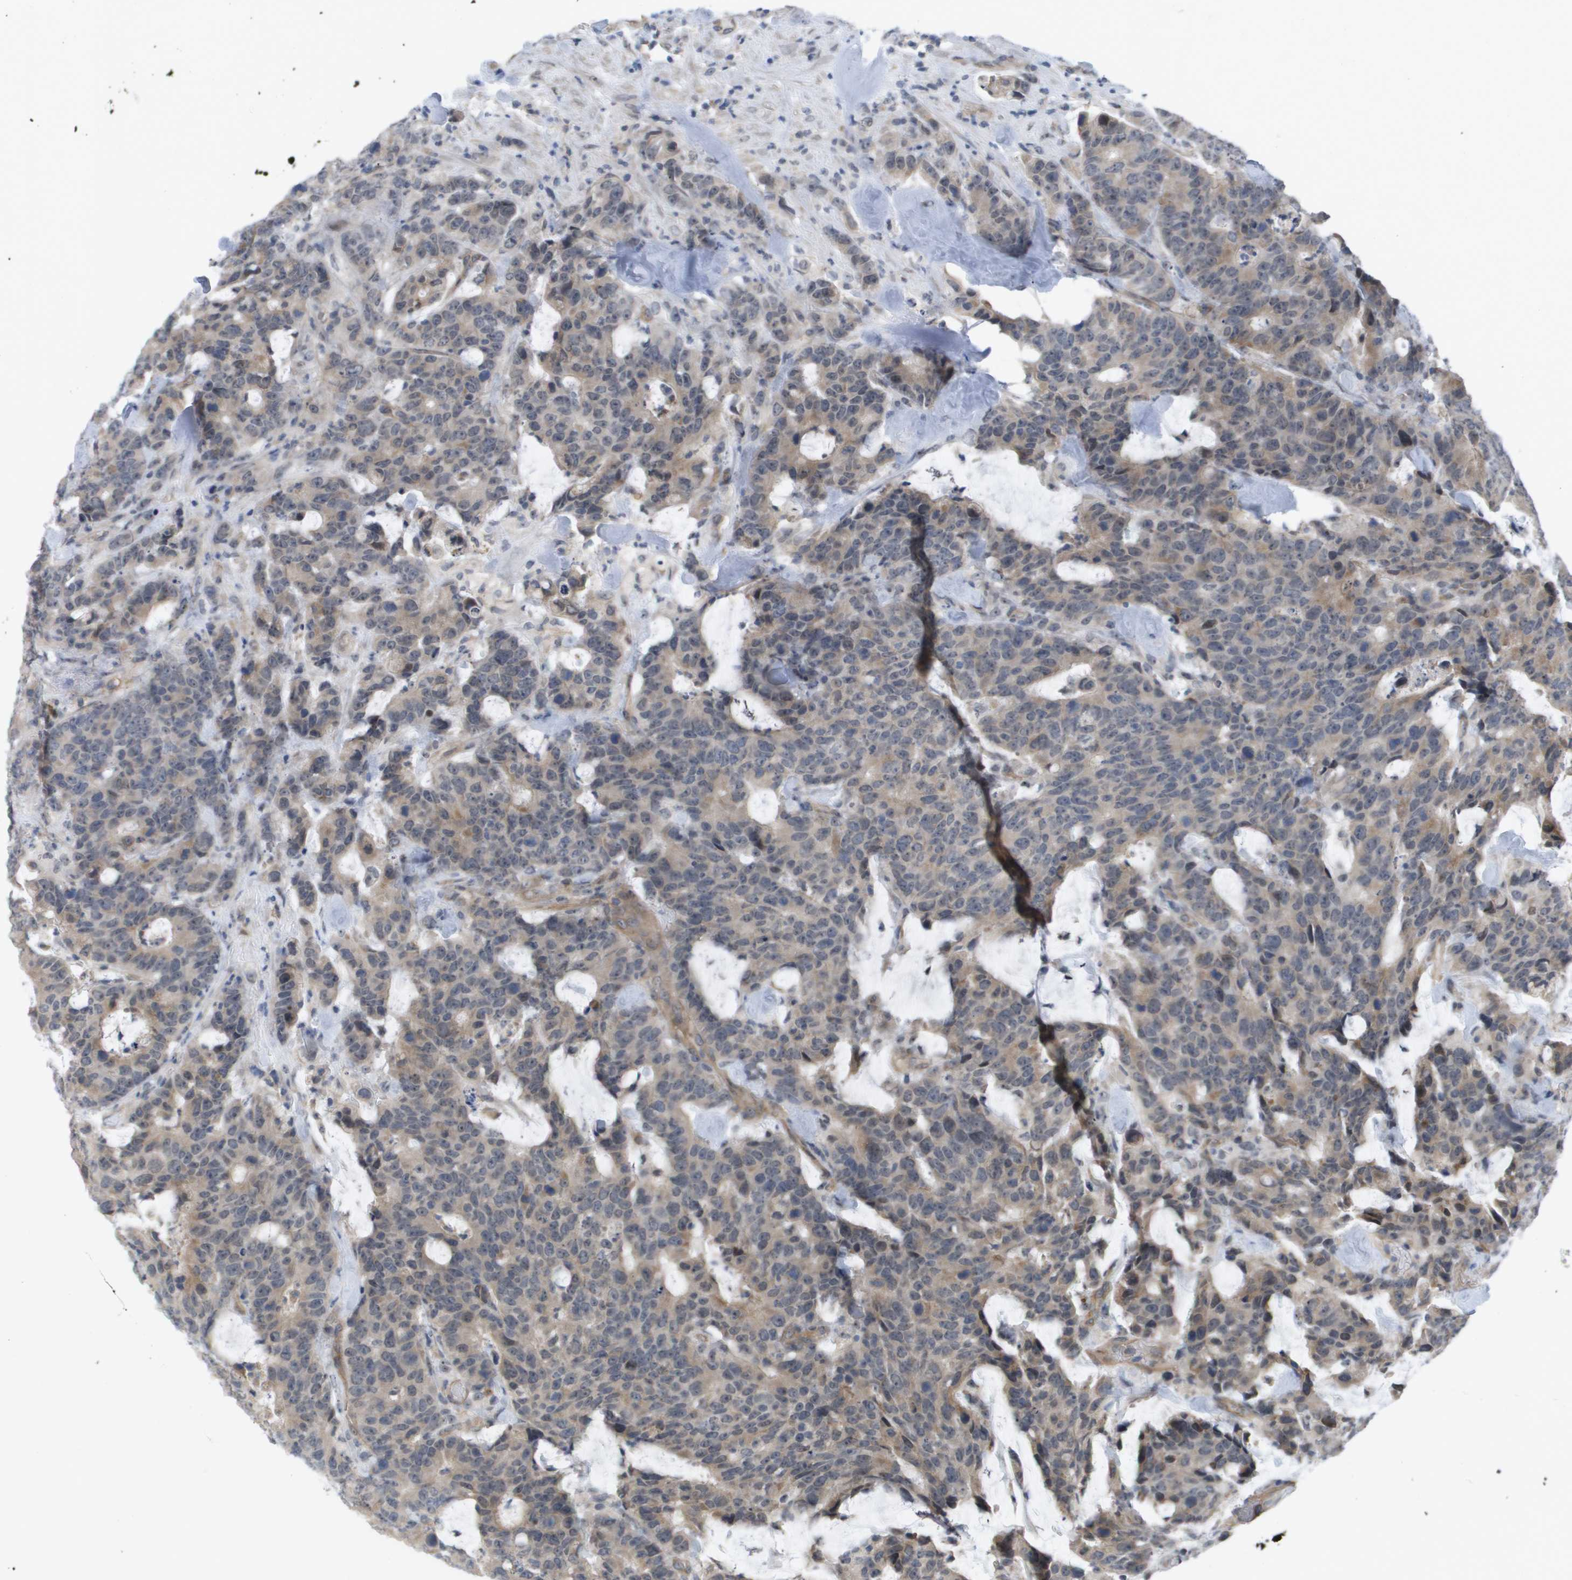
{"staining": {"intensity": "weak", "quantity": ">75%", "location": "cytoplasmic/membranous"}, "tissue": "colorectal cancer", "cell_type": "Tumor cells", "image_type": "cancer", "snomed": [{"axis": "morphology", "description": "Adenocarcinoma, NOS"}, {"axis": "topography", "description": "Colon"}], "caption": "High-magnification brightfield microscopy of colorectal adenocarcinoma stained with DAB (brown) and counterstained with hematoxylin (blue). tumor cells exhibit weak cytoplasmic/membranous staining is appreciated in about>75% of cells.", "gene": "MTARC2", "patient": {"sex": "female", "age": 86}}